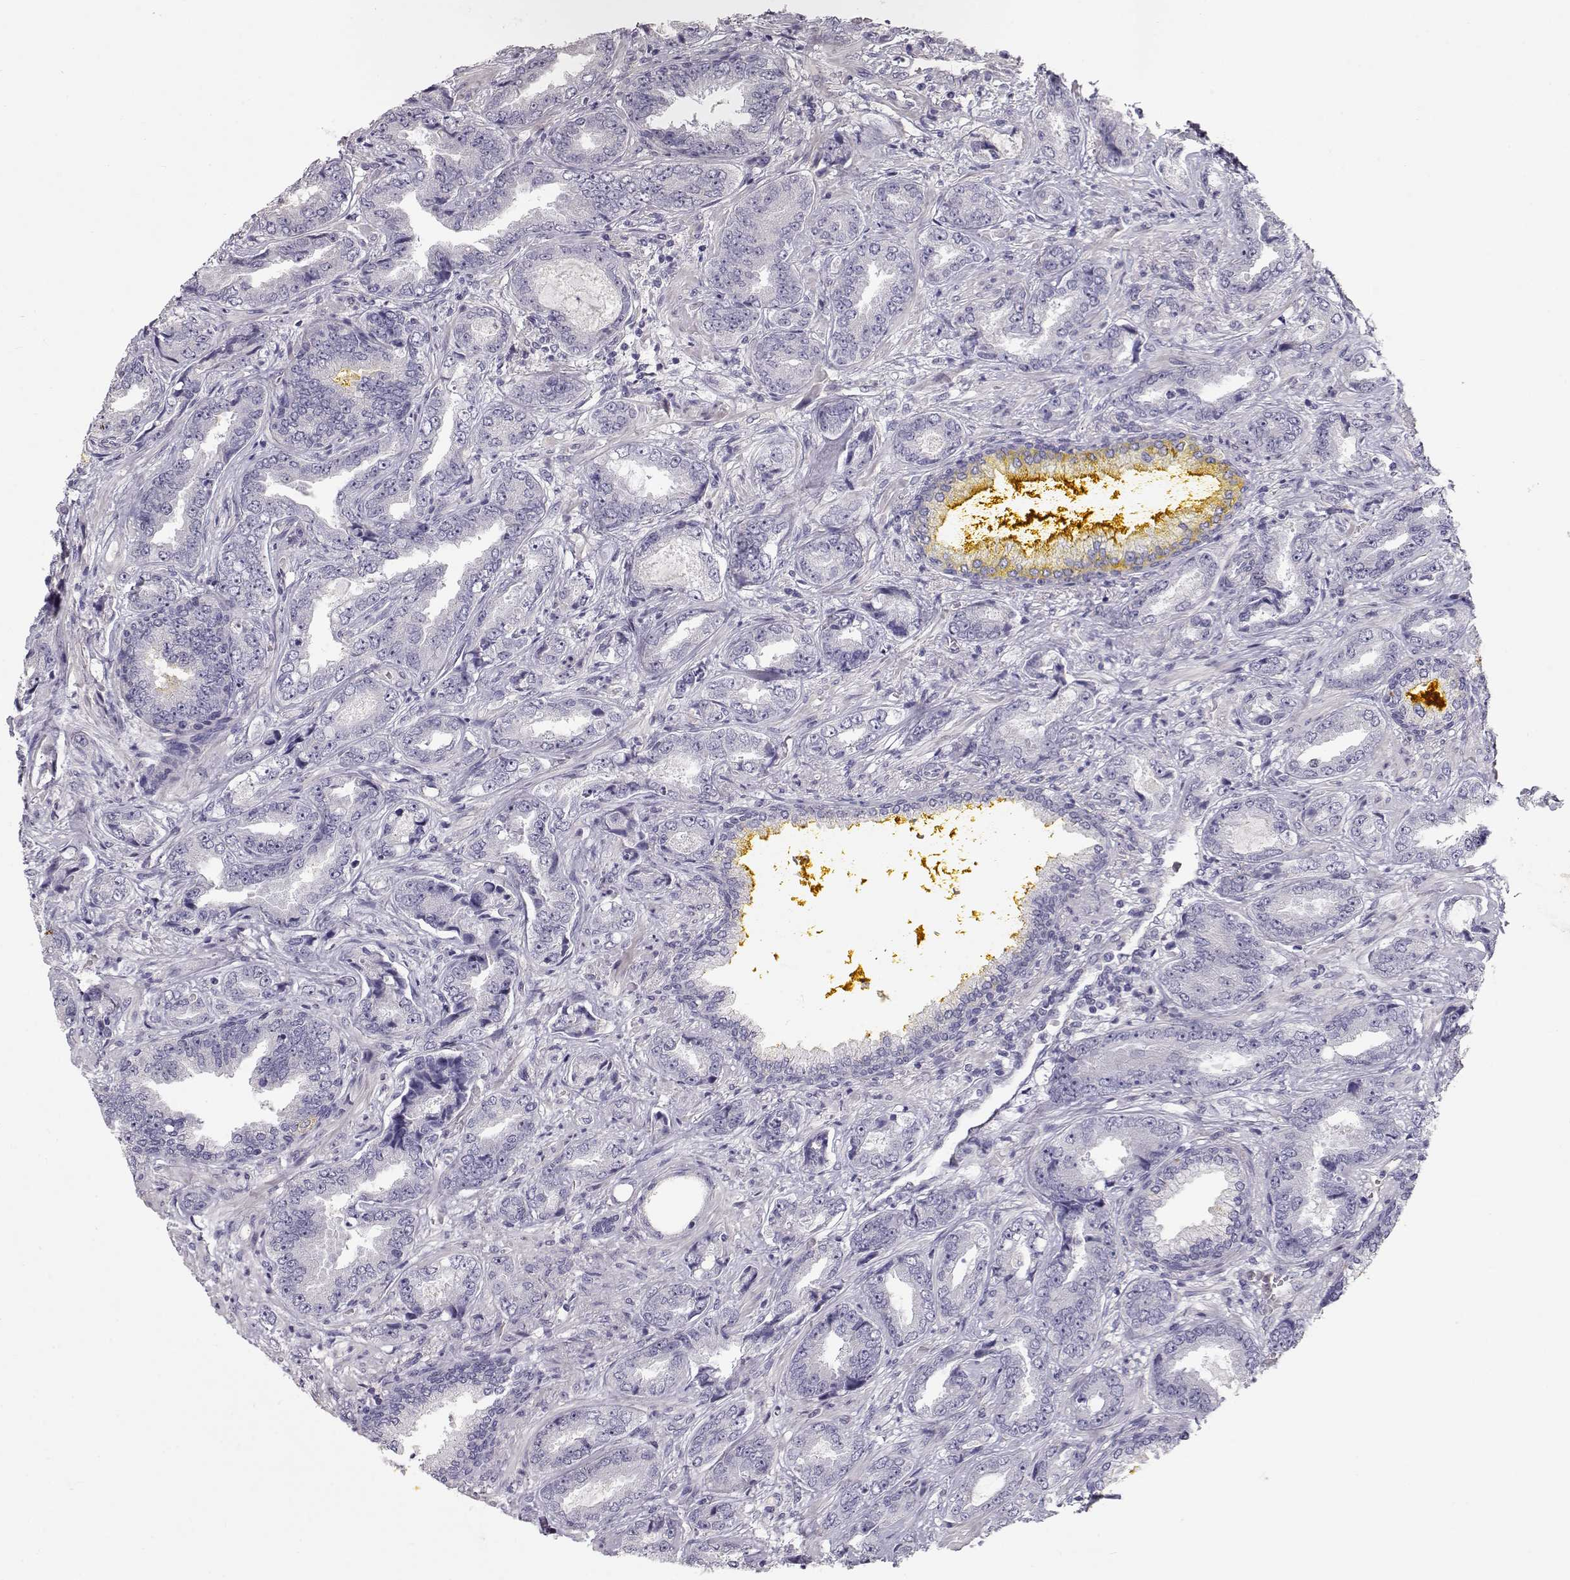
{"staining": {"intensity": "negative", "quantity": "none", "location": "none"}, "tissue": "prostate cancer", "cell_type": "Tumor cells", "image_type": "cancer", "snomed": [{"axis": "morphology", "description": "Adenocarcinoma, Low grade"}, {"axis": "topography", "description": "Prostate"}], "caption": "Immunohistochemistry micrograph of neoplastic tissue: human prostate adenocarcinoma (low-grade) stained with DAB displays no significant protein expression in tumor cells. (Immunohistochemistry (ihc), brightfield microscopy, high magnification).", "gene": "SLC18A1", "patient": {"sex": "male", "age": 68}}